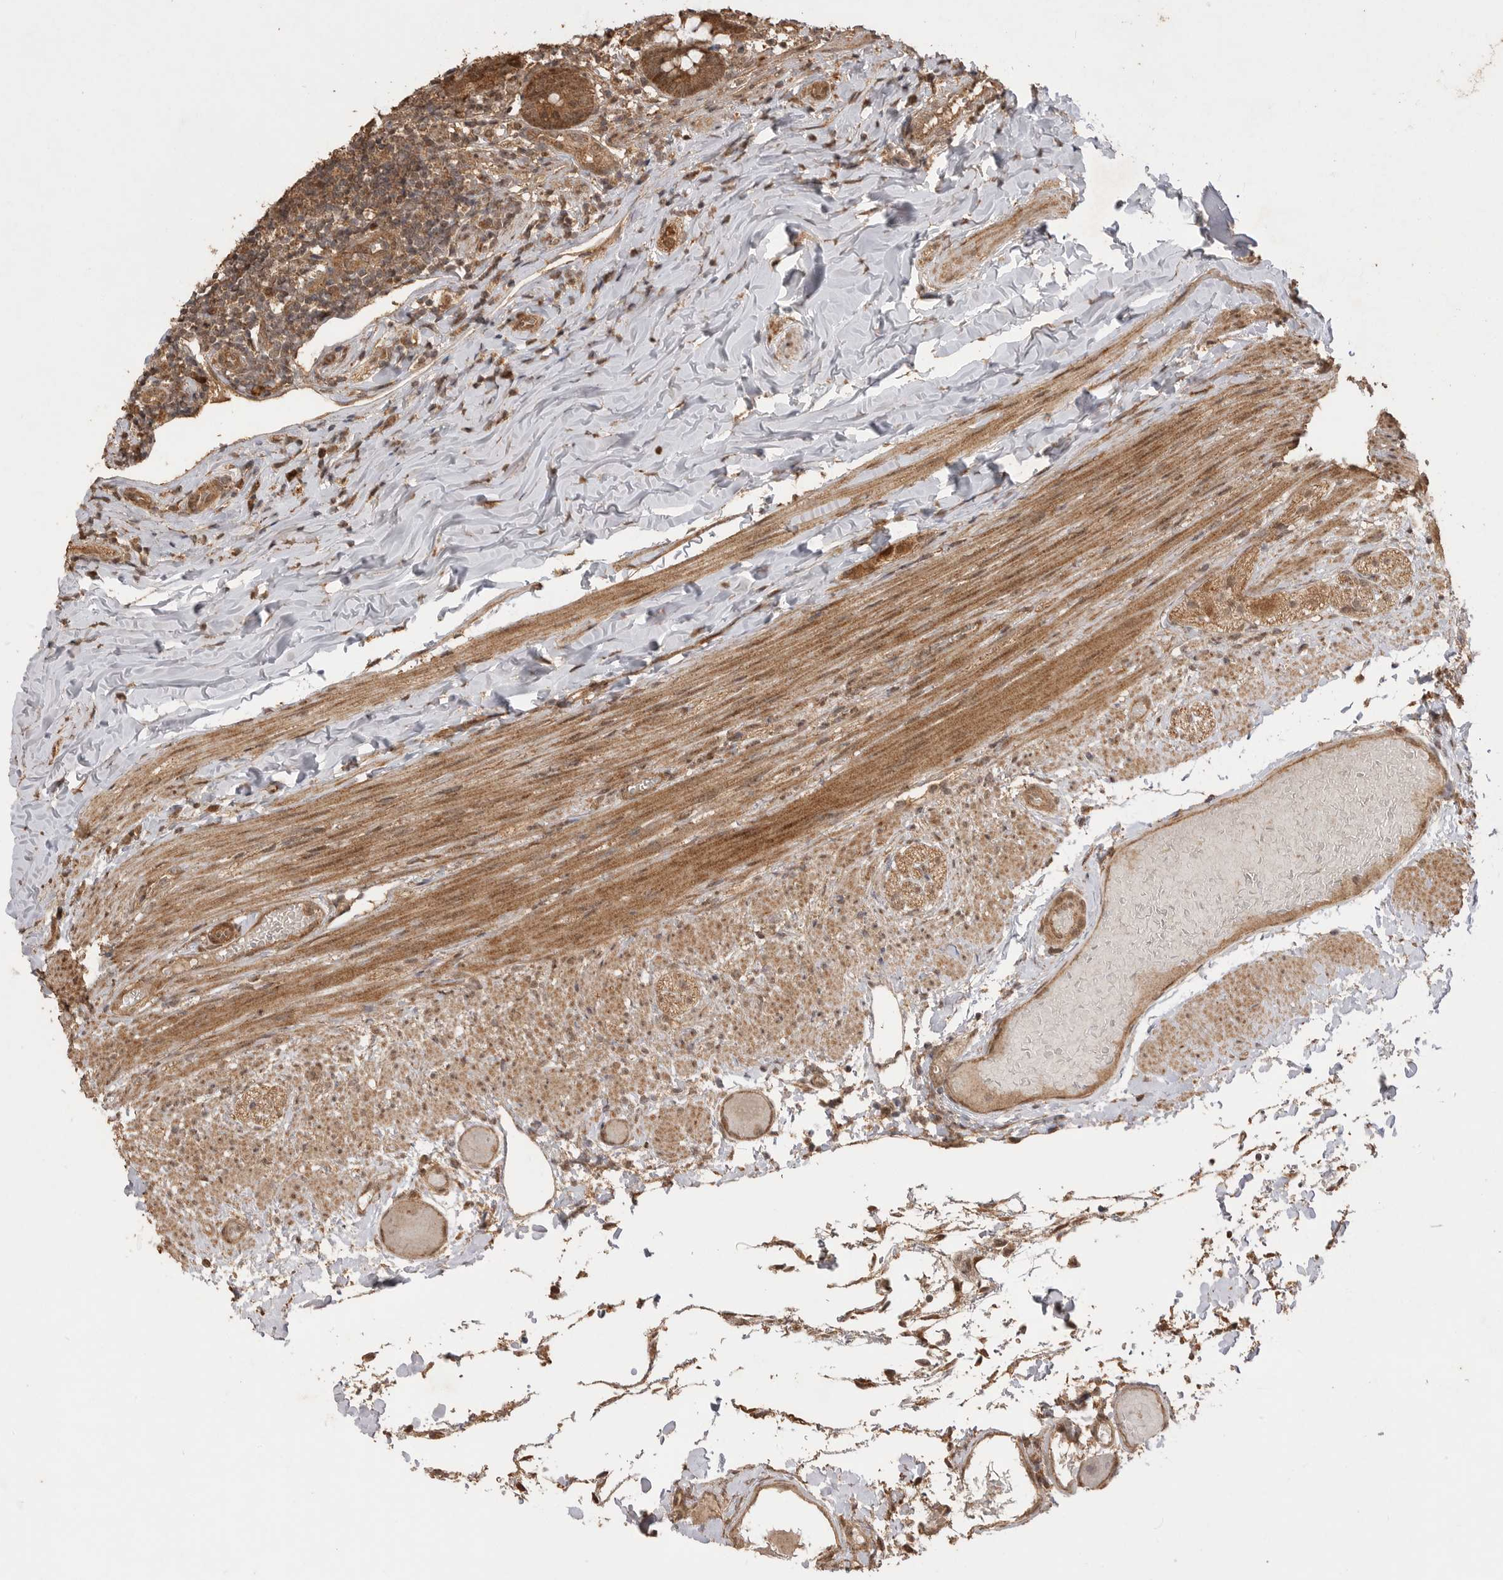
{"staining": {"intensity": "moderate", "quantity": ">75%", "location": "cytoplasmic/membranous"}, "tissue": "appendix", "cell_type": "Glandular cells", "image_type": "normal", "snomed": [{"axis": "morphology", "description": "Normal tissue, NOS"}, {"axis": "topography", "description": "Appendix"}], "caption": "Immunohistochemical staining of benign human appendix demonstrates moderate cytoplasmic/membranous protein expression in approximately >75% of glandular cells. (Brightfield microscopy of DAB IHC at high magnification).", "gene": "BOC", "patient": {"sex": "male", "age": 8}}